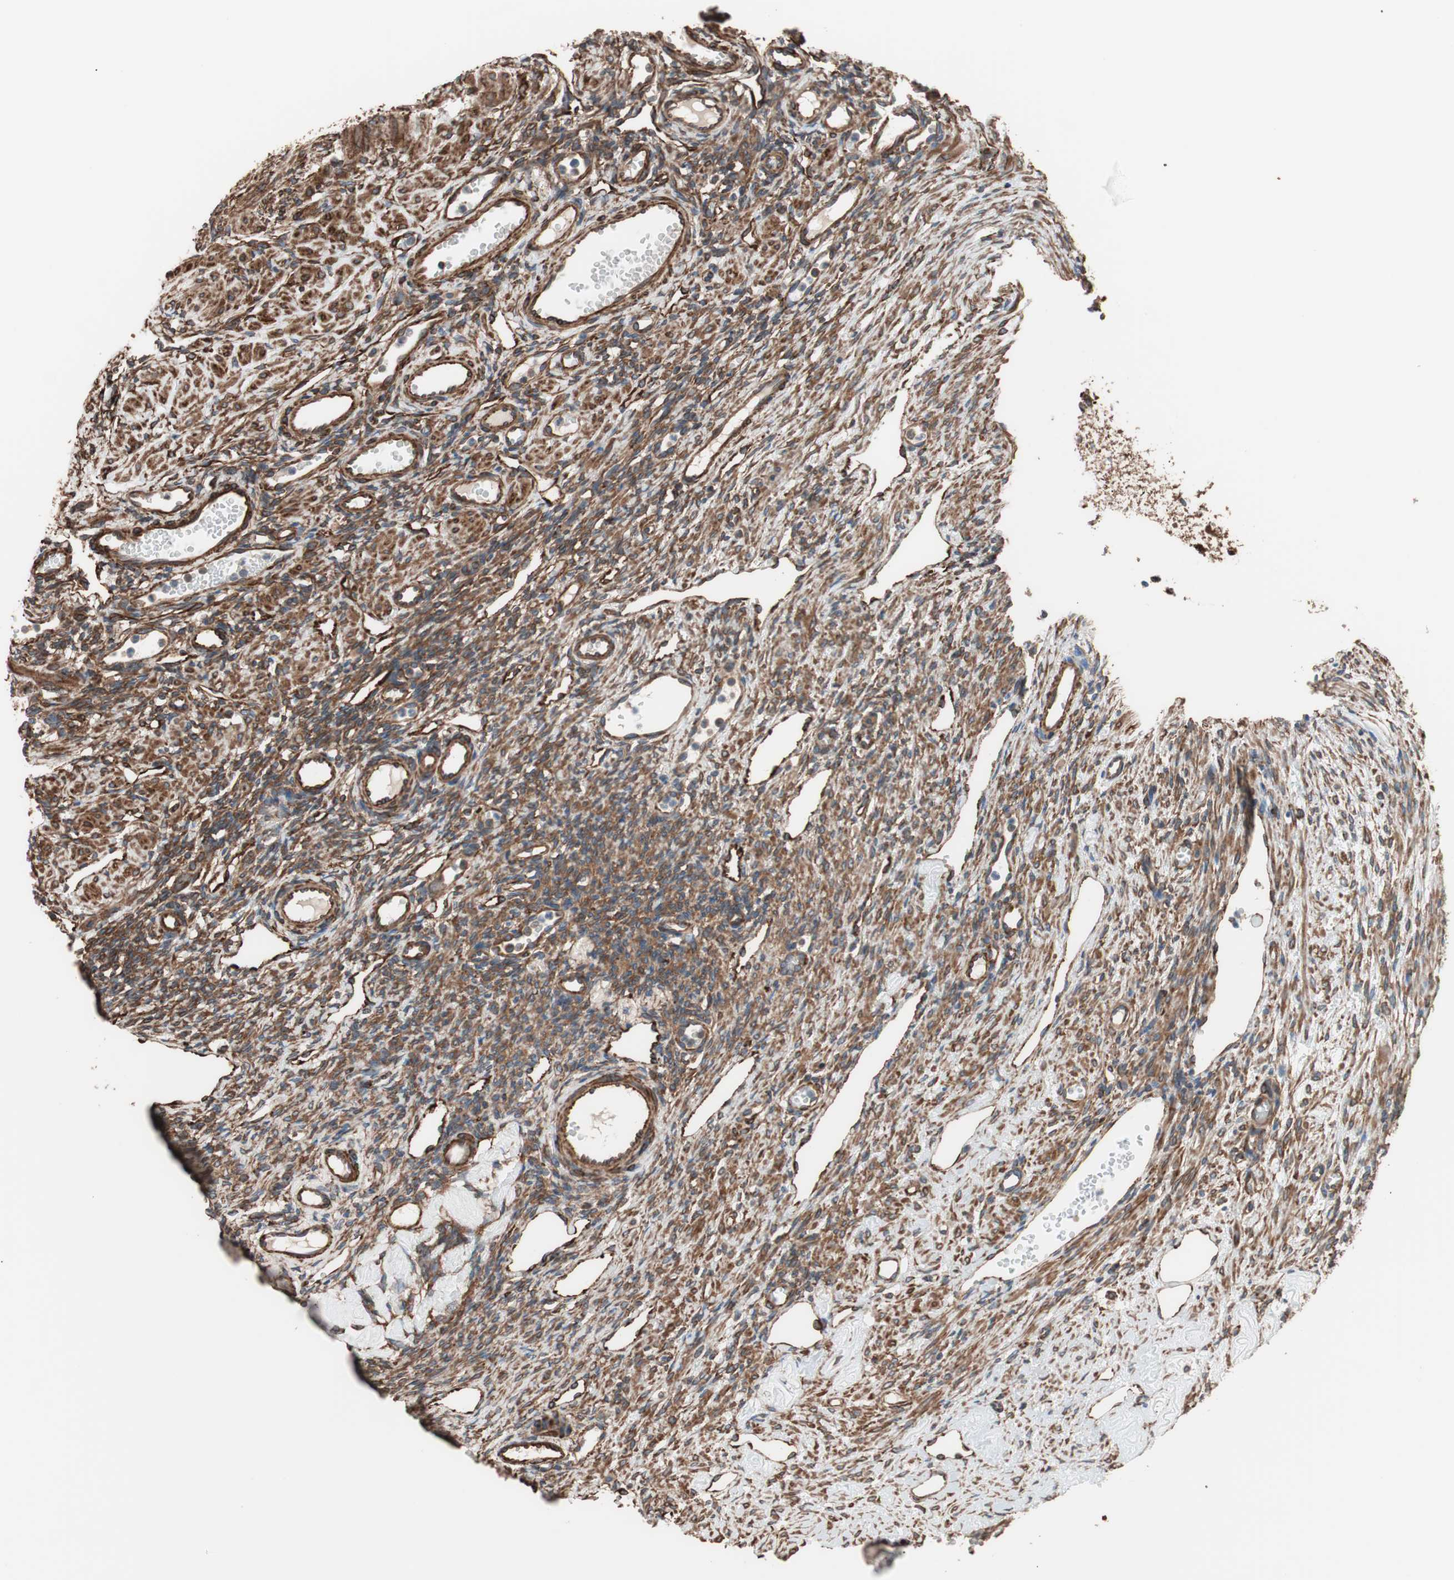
{"staining": {"intensity": "moderate", "quantity": ">75%", "location": "cytoplasmic/membranous"}, "tissue": "ovary", "cell_type": "Ovarian stroma cells", "image_type": "normal", "snomed": [{"axis": "morphology", "description": "Normal tissue, NOS"}, {"axis": "topography", "description": "Ovary"}], "caption": "About >75% of ovarian stroma cells in normal human ovary show moderate cytoplasmic/membranous protein positivity as visualized by brown immunohistochemical staining.", "gene": "GPSM2", "patient": {"sex": "female", "age": 33}}